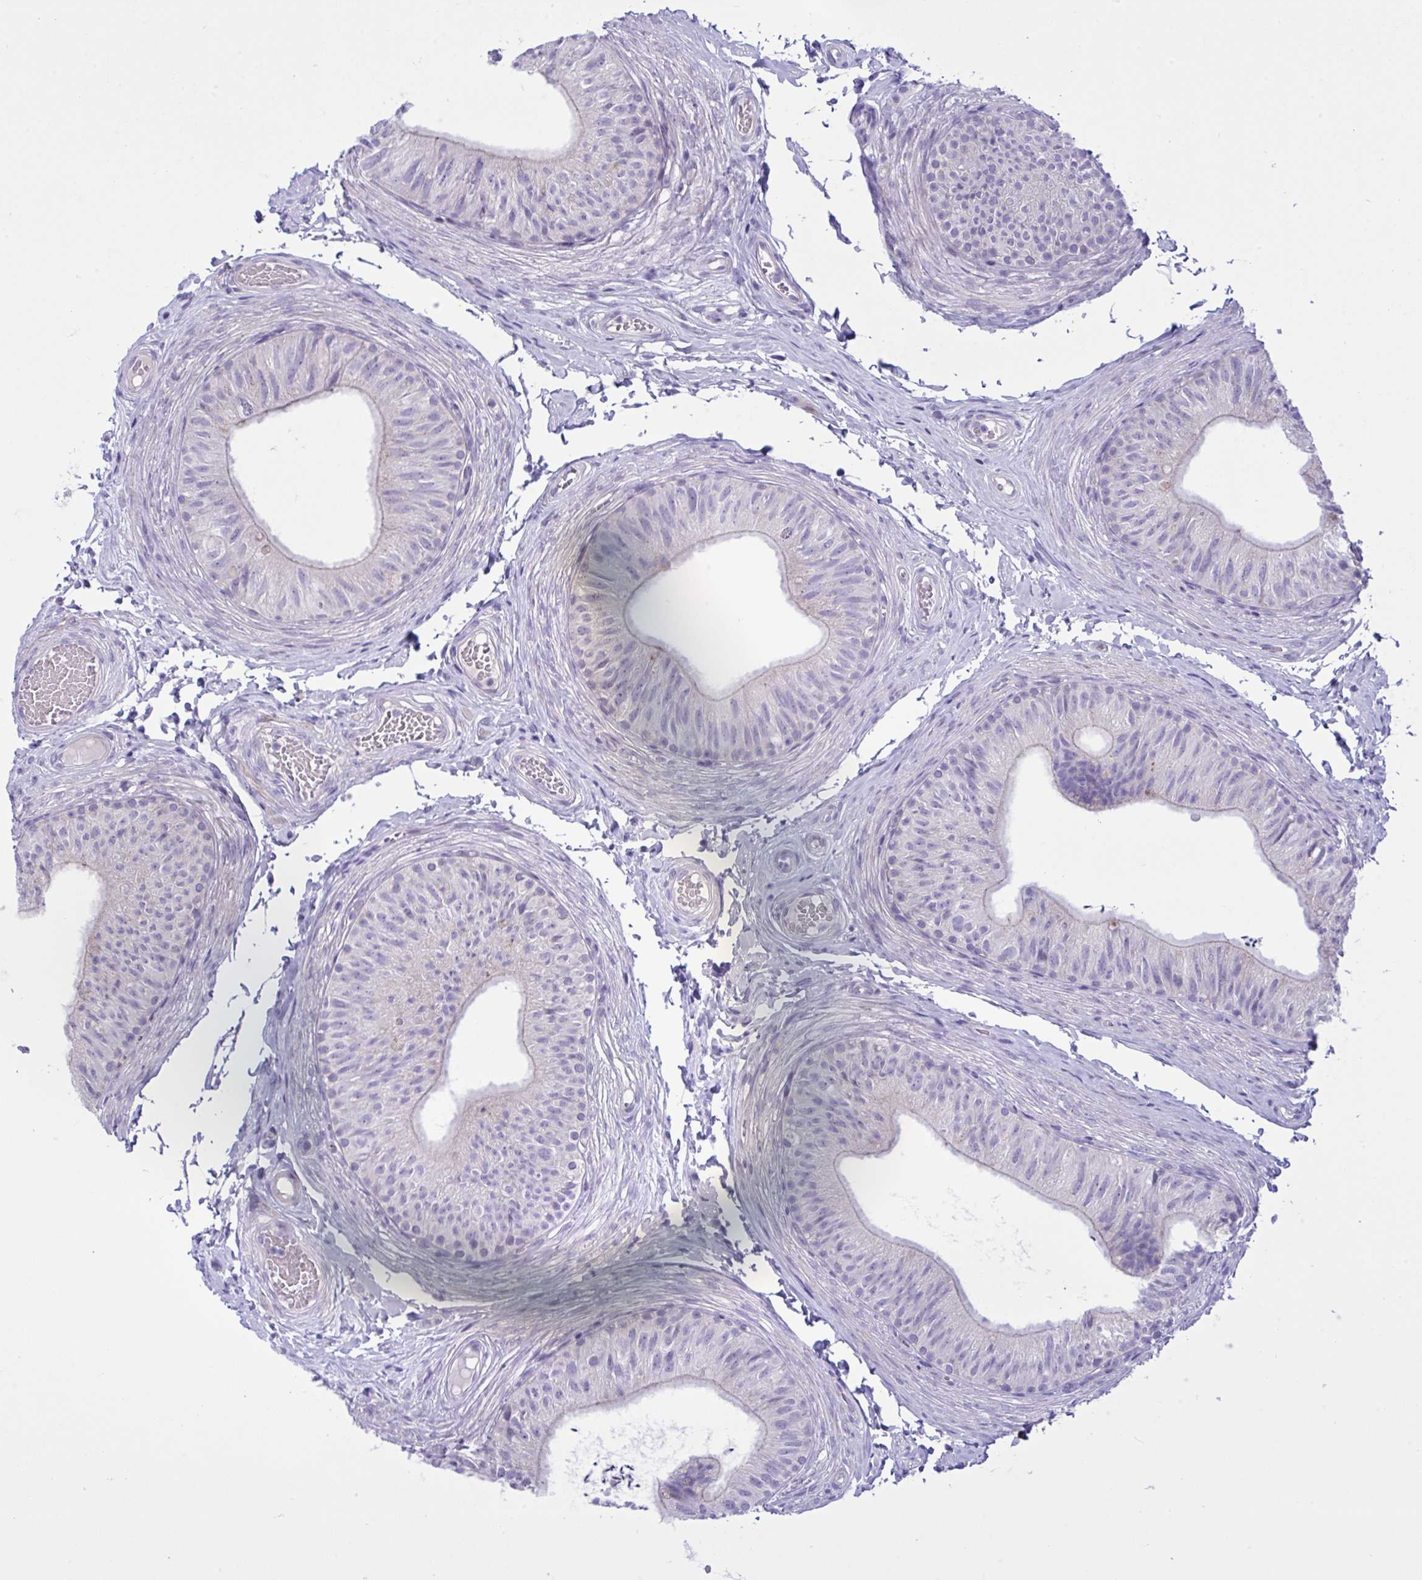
{"staining": {"intensity": "negative", "quantity": "none", "location": "none"}, "tissue": "epididymis", "cell_type": "Glandular cells", "image_type": "normal", "snomed": [{"axis": "morphology", "description": "Normal tissue, NOS"}, {"axis": "topography", "description": "Epididymis, spermatic cord, NOS"}, {"axis": "topography", "description": "Epididymis"}, {"axis": "topography", "description": "Peripheral nerve tissue"}], "caption": "This is an immunohistochemistry (IHC) photomicrograph of benign epididymis. There is no positivity in glandular cells.", "gene": "WDR97", "patient": {"sex": "male", "age": 29}}